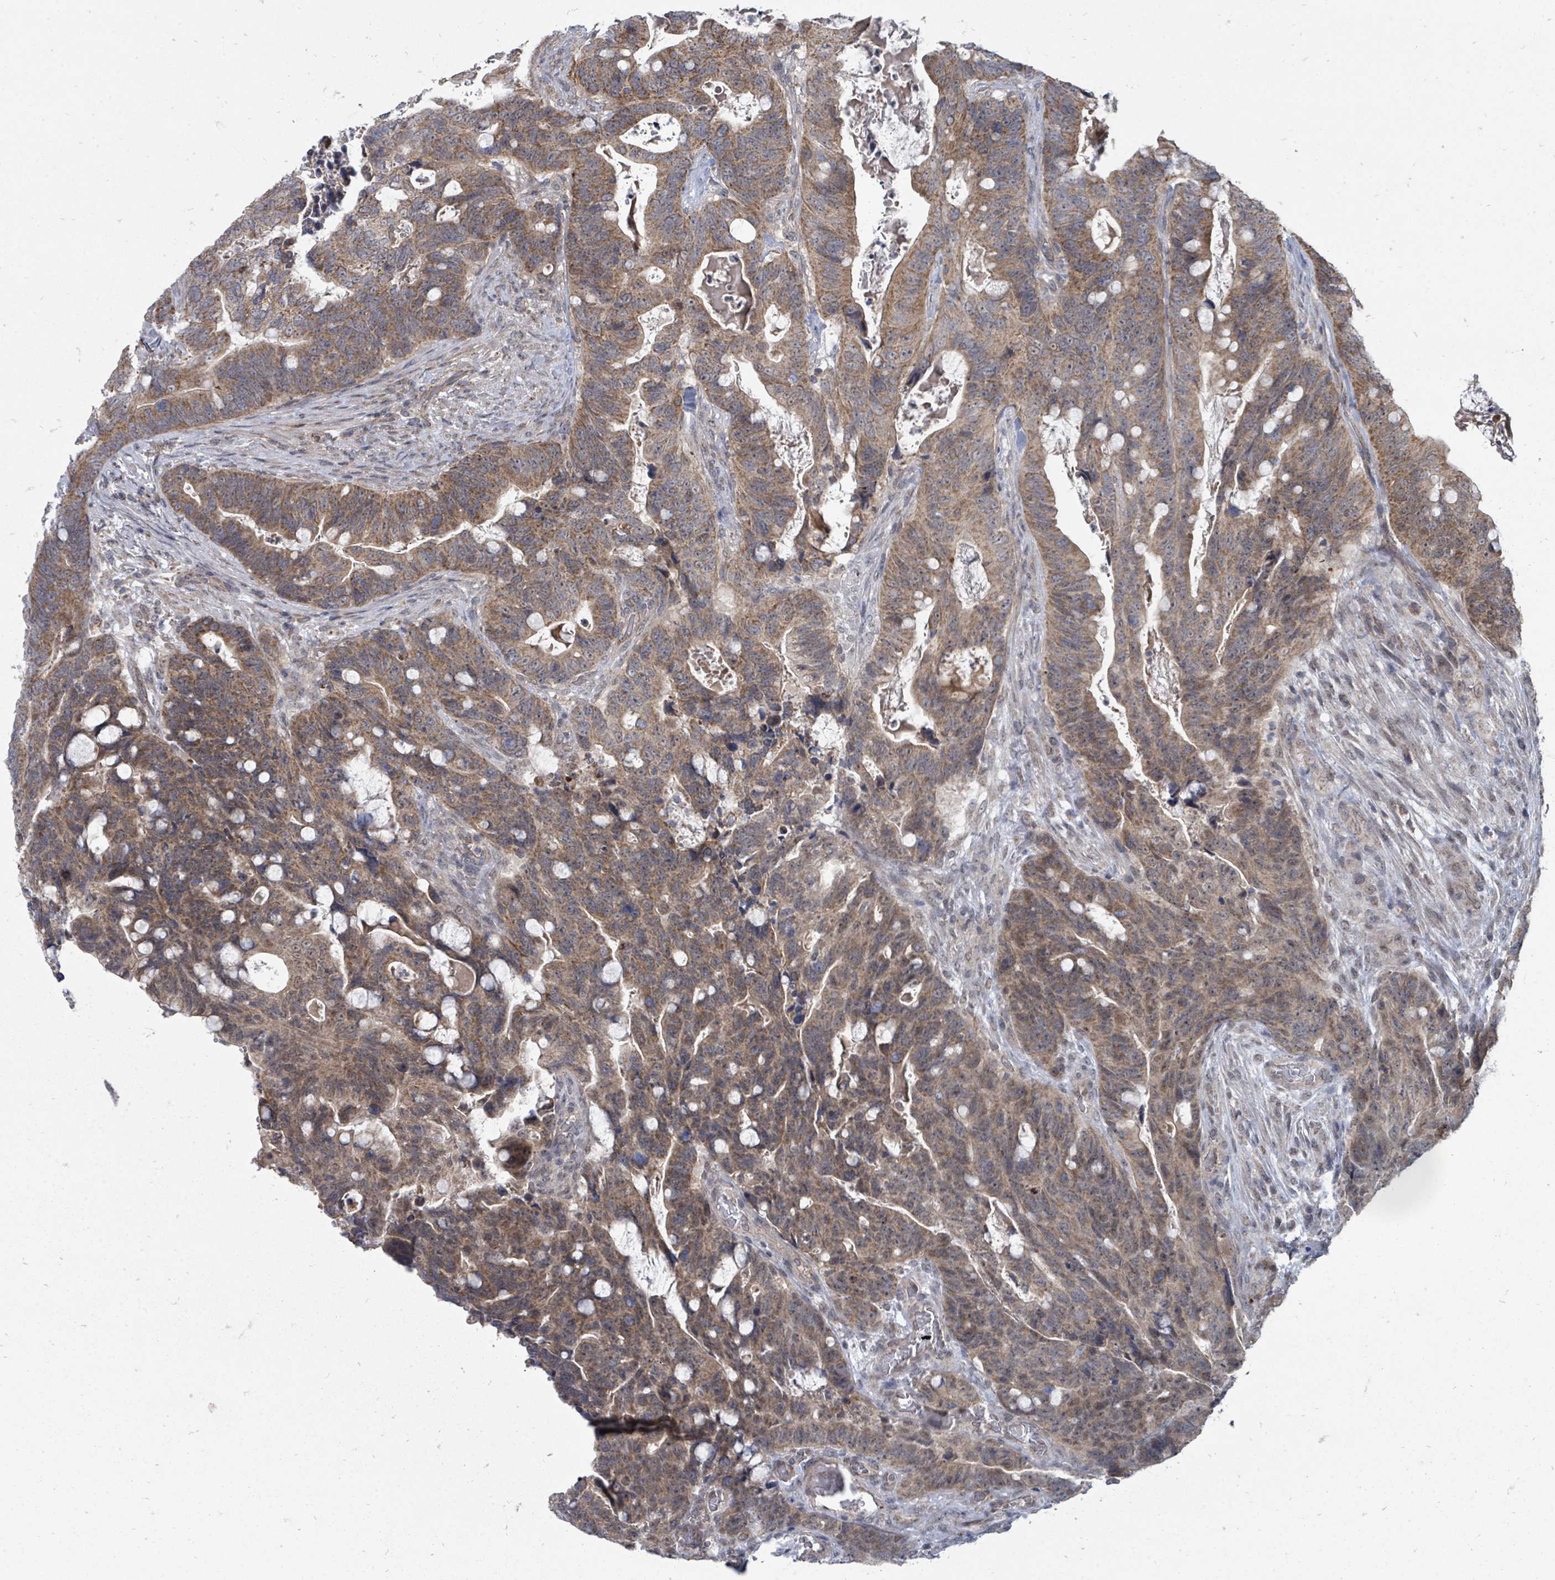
{"staining": {"intensity": "moderate", "quantity": ">75%", "location": "cytoplasmic/membranous"}, "tissue": "colorectal cancer", "cell_type": "Tumor cells", "image_type": "cancer", "snomed": [{"axis": "morphology", "description": "Adenocarcinoma, NOS"}, {"axis": "topography", "description": "Colon"}], "caption": "This histopathology image exhibits colorectal cancer stained with immunohistochemistry (IHC) to label a protein in brown. The cytoplasmic/membranous of tumor cells show moderate positivity for the protein. Nuclei are counter-stained blue.", "gene": "MAGOHB", "patient": {"sex": "female", "age": 82}}